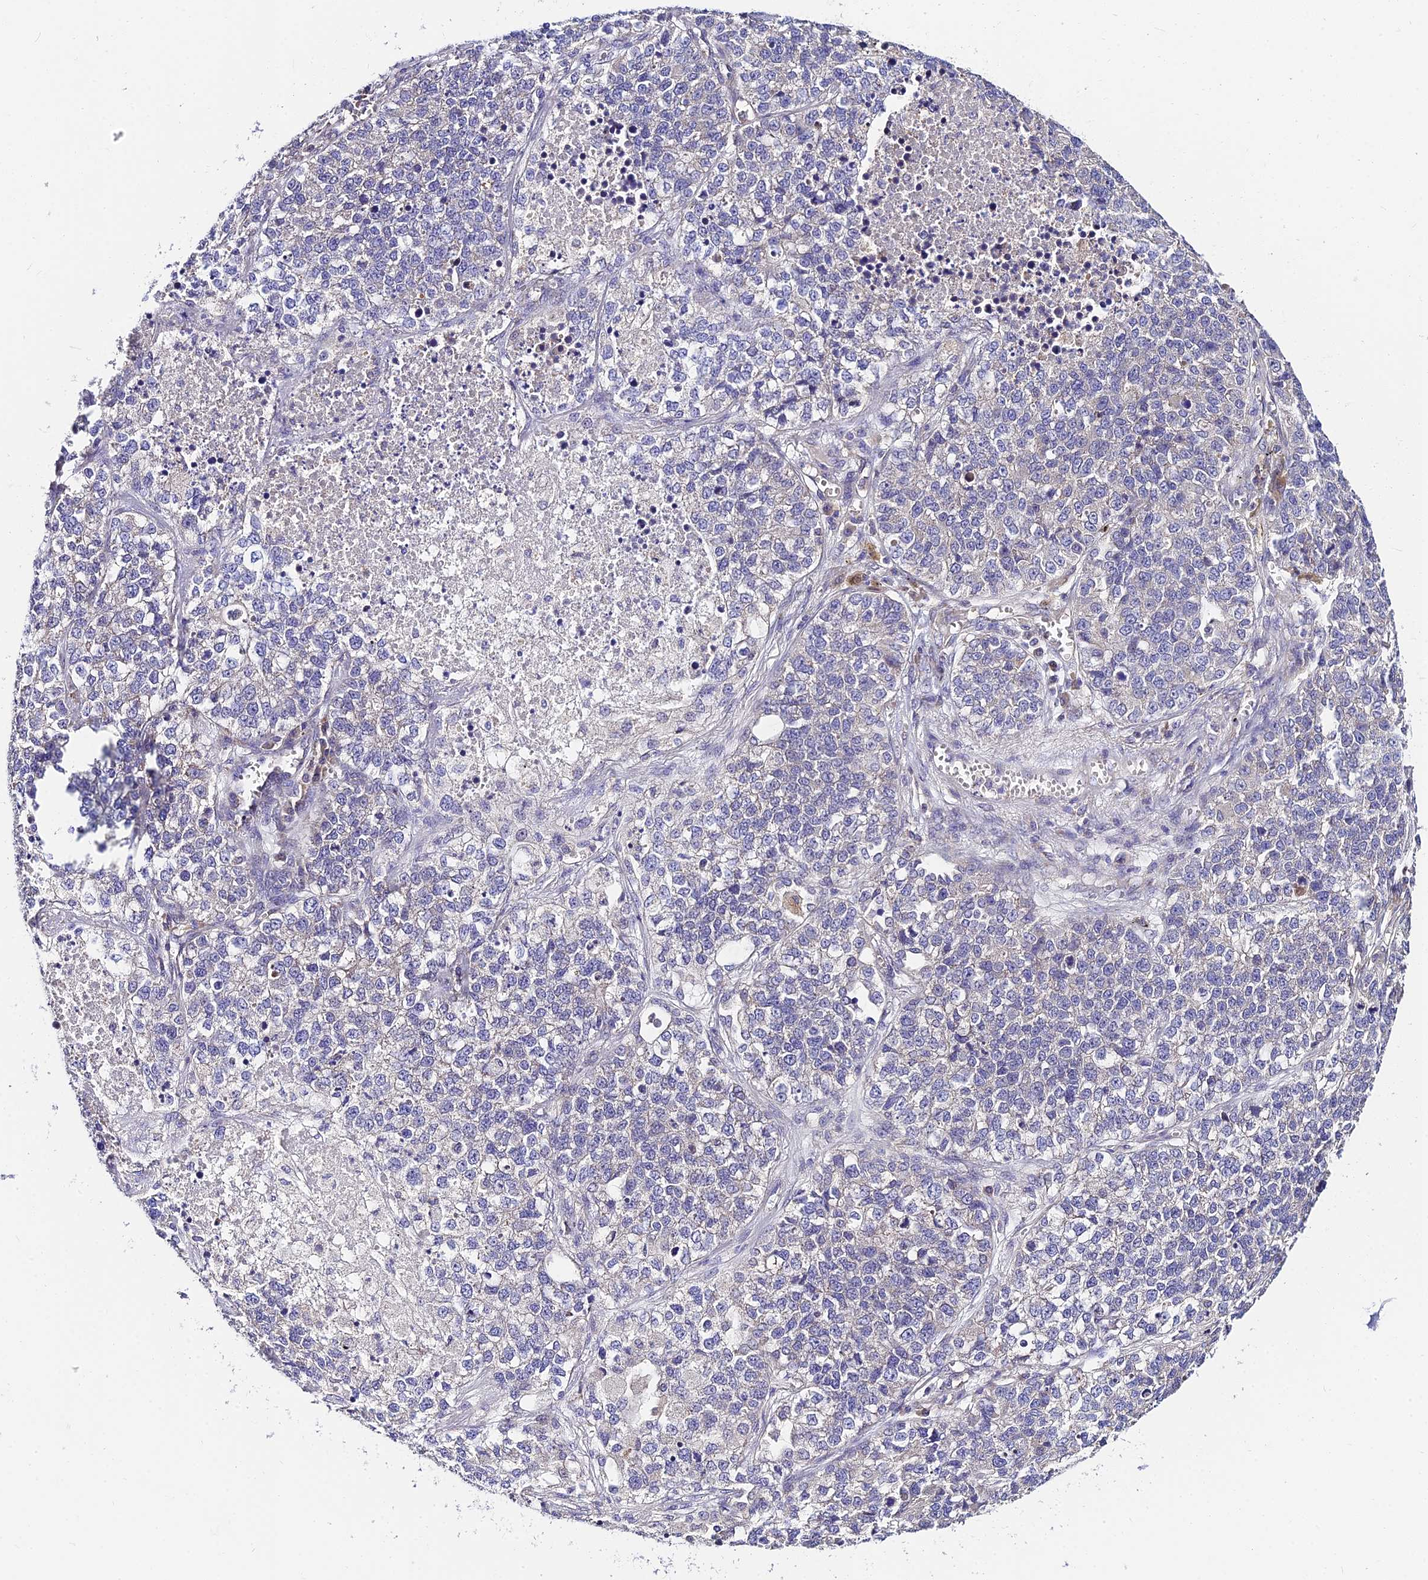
{"staining": {"intensity": "negative", "quantity": "none", "location": "none"}, "tissue": "lung cancer", "cell_type": "Tumor cells", "image_type": "cancer", "snomed": [{"axis": "morphology", "description": "Adenocarcinoma, NOS"}, {"axis": "topography", "description": "Lung"}], "caption": "This histopathology image is of lung cancer (adenocarcinoma) stained with immunohistochemistry (IHC) to label a protein in brown with the nuclei are counter-stained blue. There is no expression in tumor cells.", "gene": "C6orf132", "patient": {"sex": "male", "age": 49}}